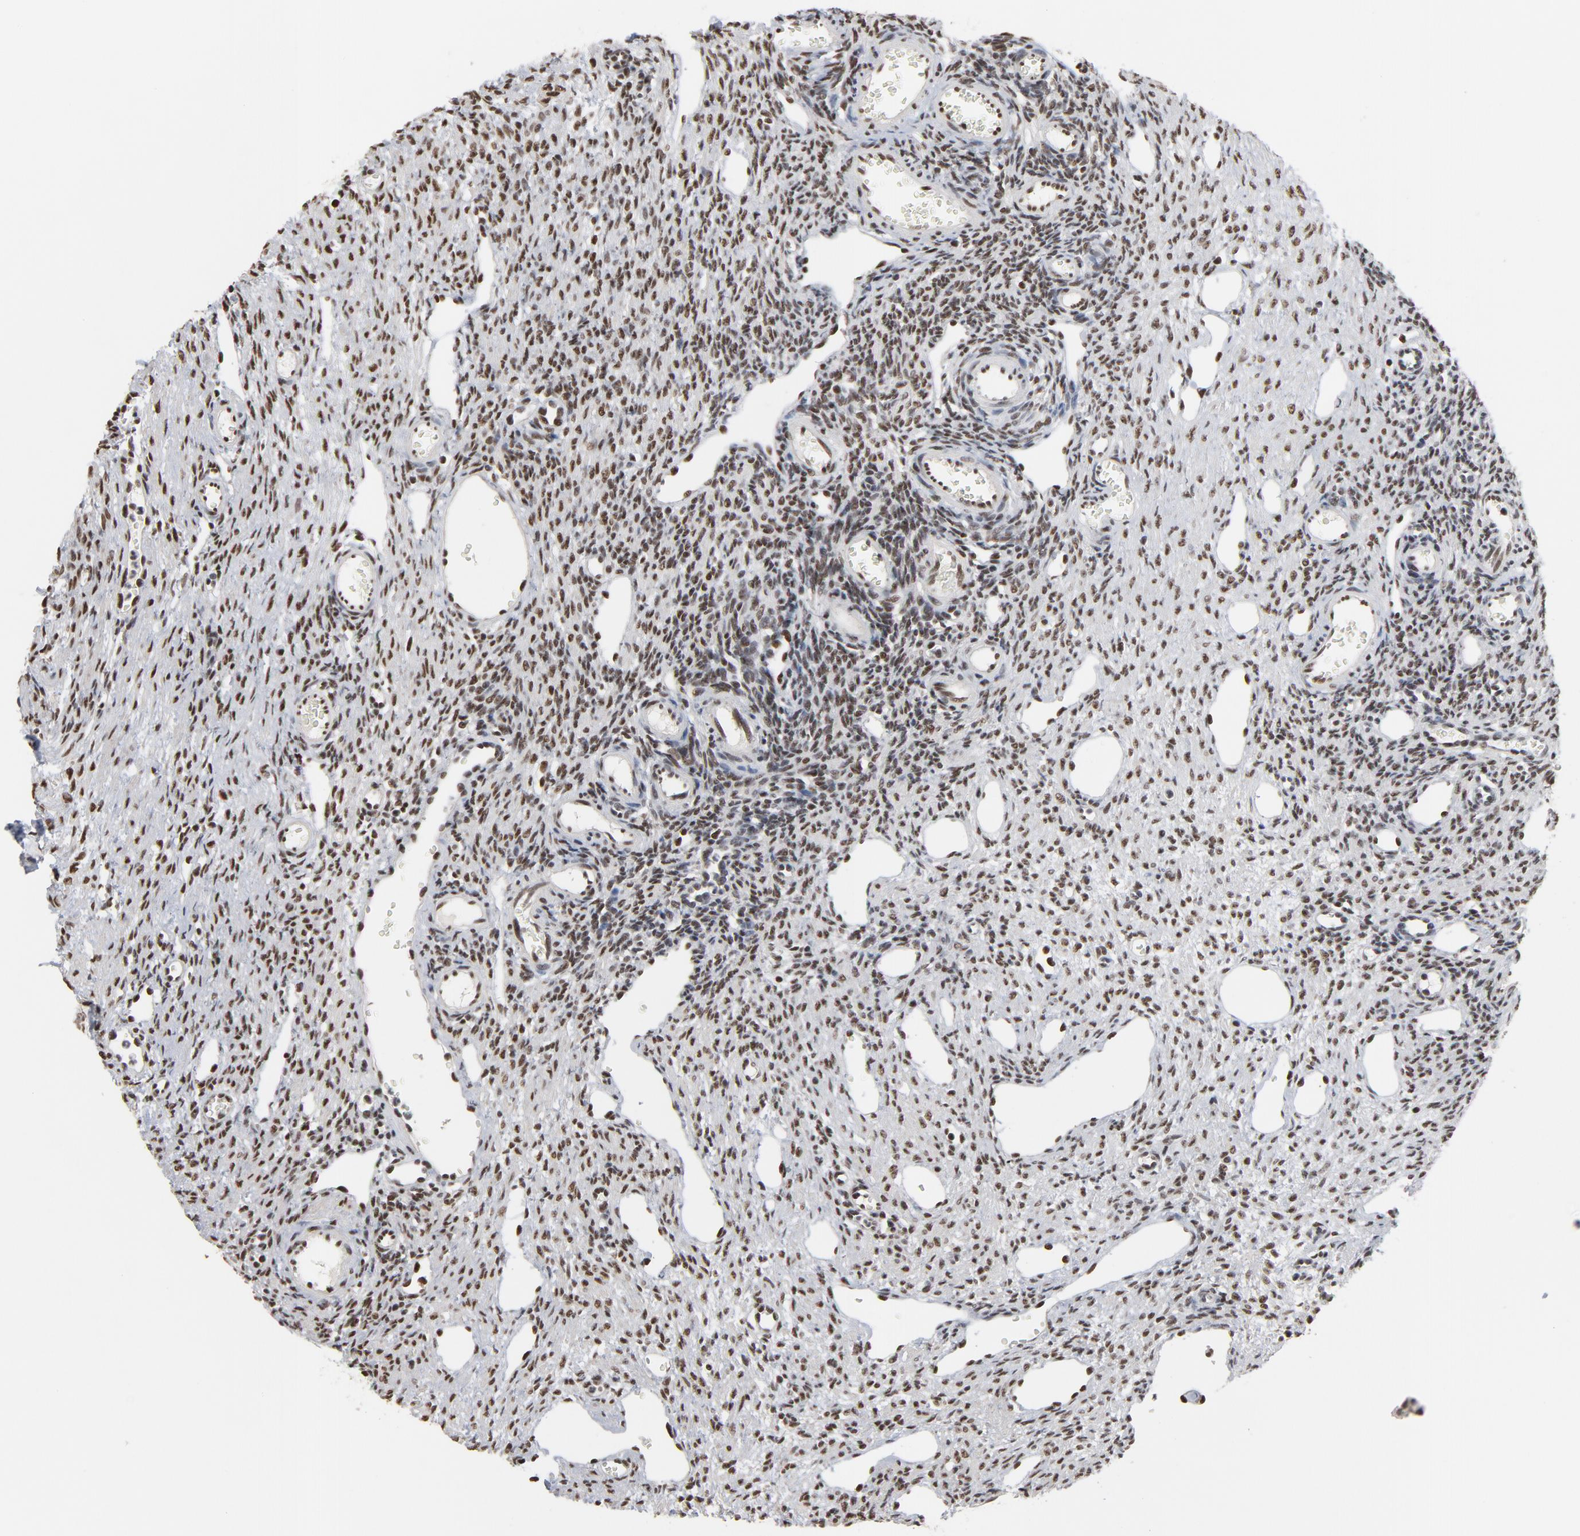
{"staining": {"intensity": "strong", "quantity": ">75%", "location": "nuclear"}, "tissue": "ovary", "cell_type": "Ovarian stroma cells", "image_type": "normal", "snomed": [{"axis": "morphology", "description": "Normal tissue, NOS"}, {"axis": "topography", "description": "Ovary"}], "caption": "Strong nuclear staining is appreciated in approximately >75% of ovarian stroma cells in unremarkable ovary. Nuclei are stained in blue.", "gene": "MRE11", "patient": {"sex": "female", "age": 33}}